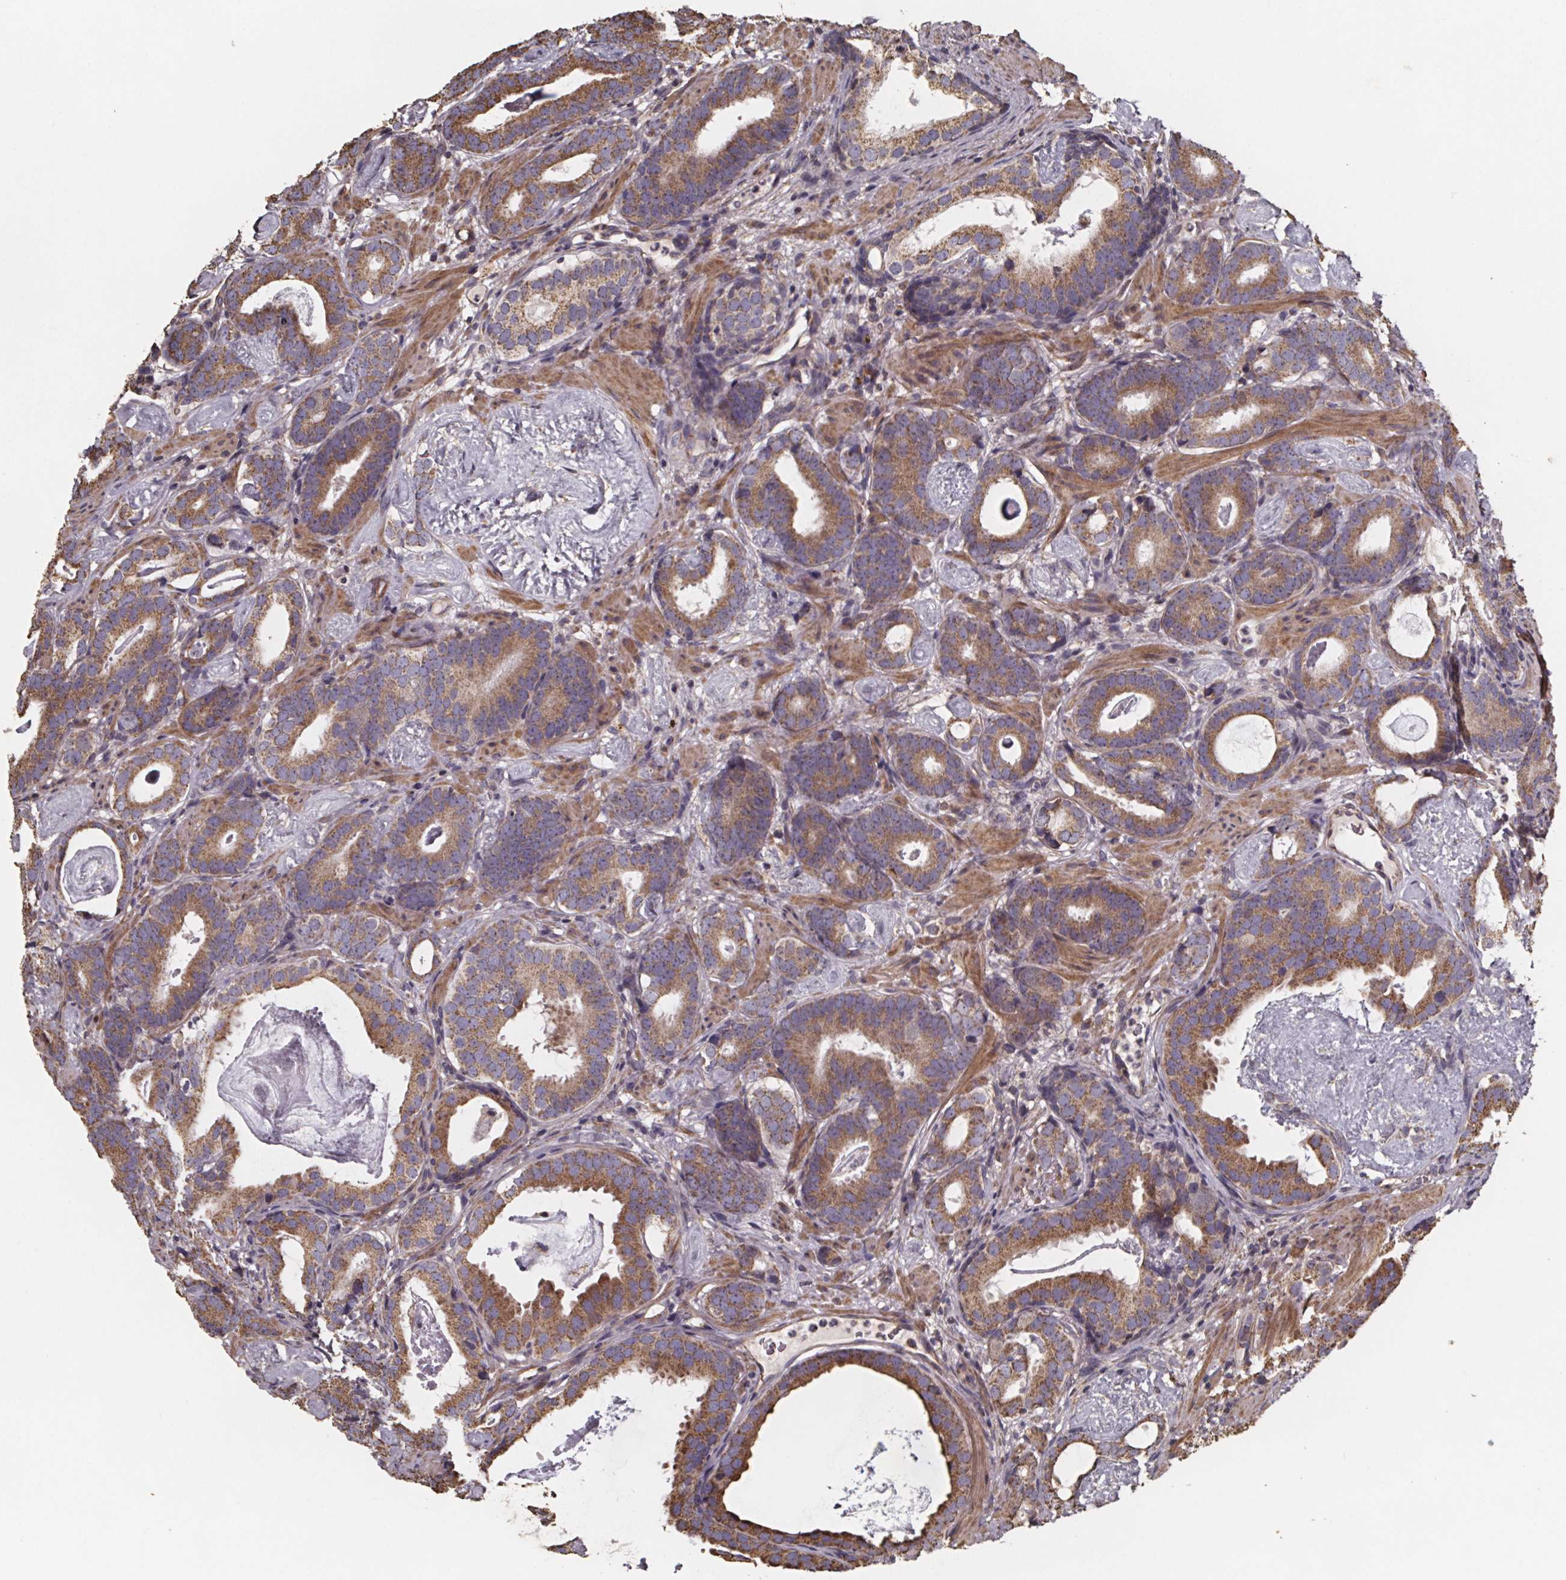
{"staining": {"intensity": "moderate", "quantity": ">75%", "location": "cytoplasmic/membranous"}, "tissue": "prostate cancer", "cell_type": "Tumor cells", "image_type": "cancer", "snomed": [{"axis": "morphology", "description": "Adenocarcinoma, Low grade"}, {"axis": "topography", "description": "Prostate and seminal vesicle, NOS"}], "caption": "An image of prostate cancer (adenocarcinoma (low-grade)) stained for a protein demonstrates moderate cytoplasmic/membranous brown staining in tumor cells.", "gene": "SLC35D2", "patient": {"sex": "male", "age": 71}}